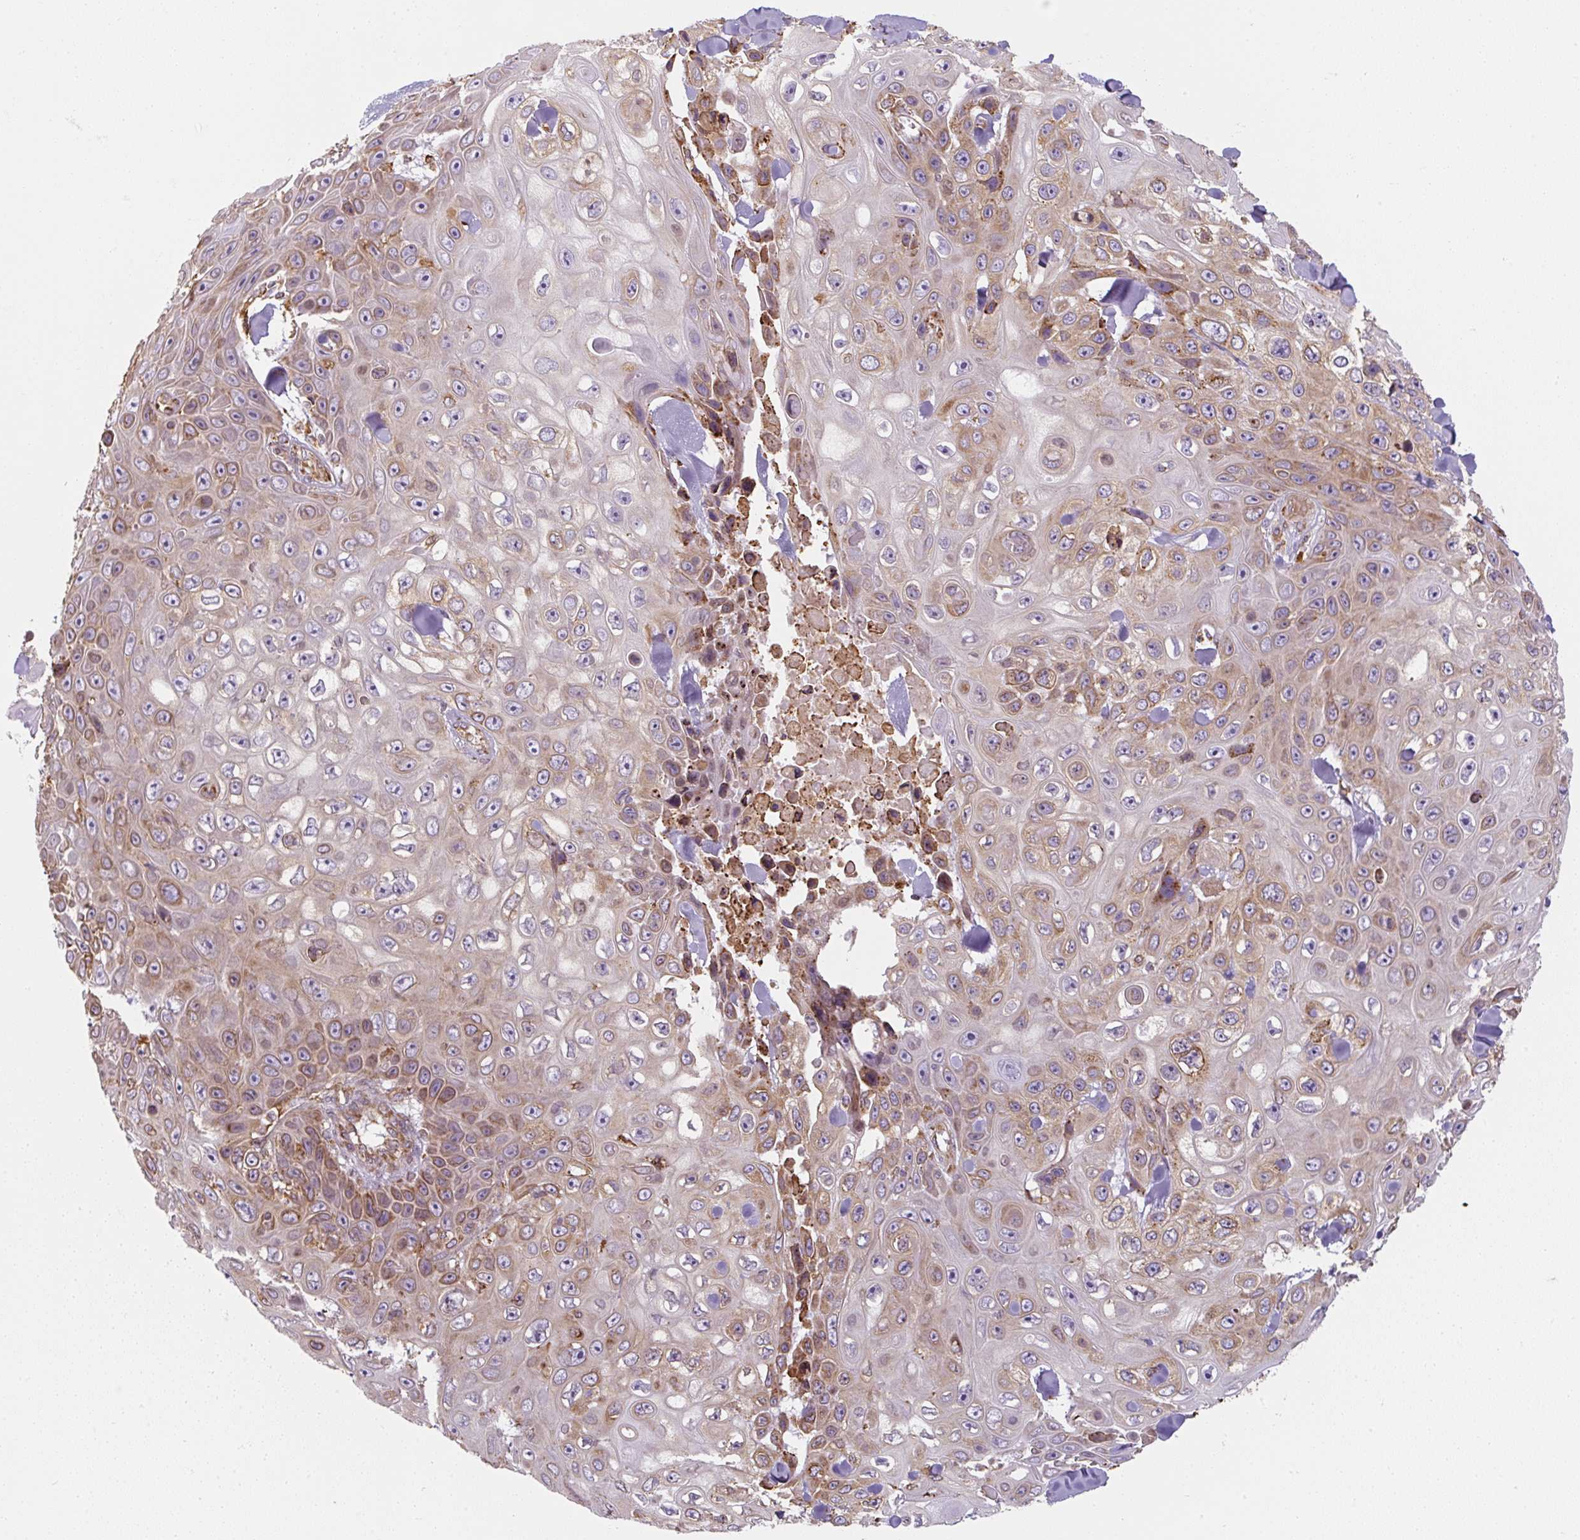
{"staining": {"intensity": "moderate", "quantity": "25%-75%", "location": "cytoplasmic/membranous"}, "tissue": "skin cancer", "cell_type": "Tumor cells", "image_type": "cancer", "snomed": [{"axis": "morphology", "description": "Squamous cell carcinoma, NOS"}, {"axis": "topography", "description": "Skin"}], "caption": "IHC of skin squamous cell carcinoma shows medium levels of moderate cytoplasmic/membranous positivity in approximately 25%-75% of tumor cells. (Brightfield microscopy of DAB IHC at high magnification).", "gene": "PRKCSH", "patient": {"sex": "male", "age": 82}}